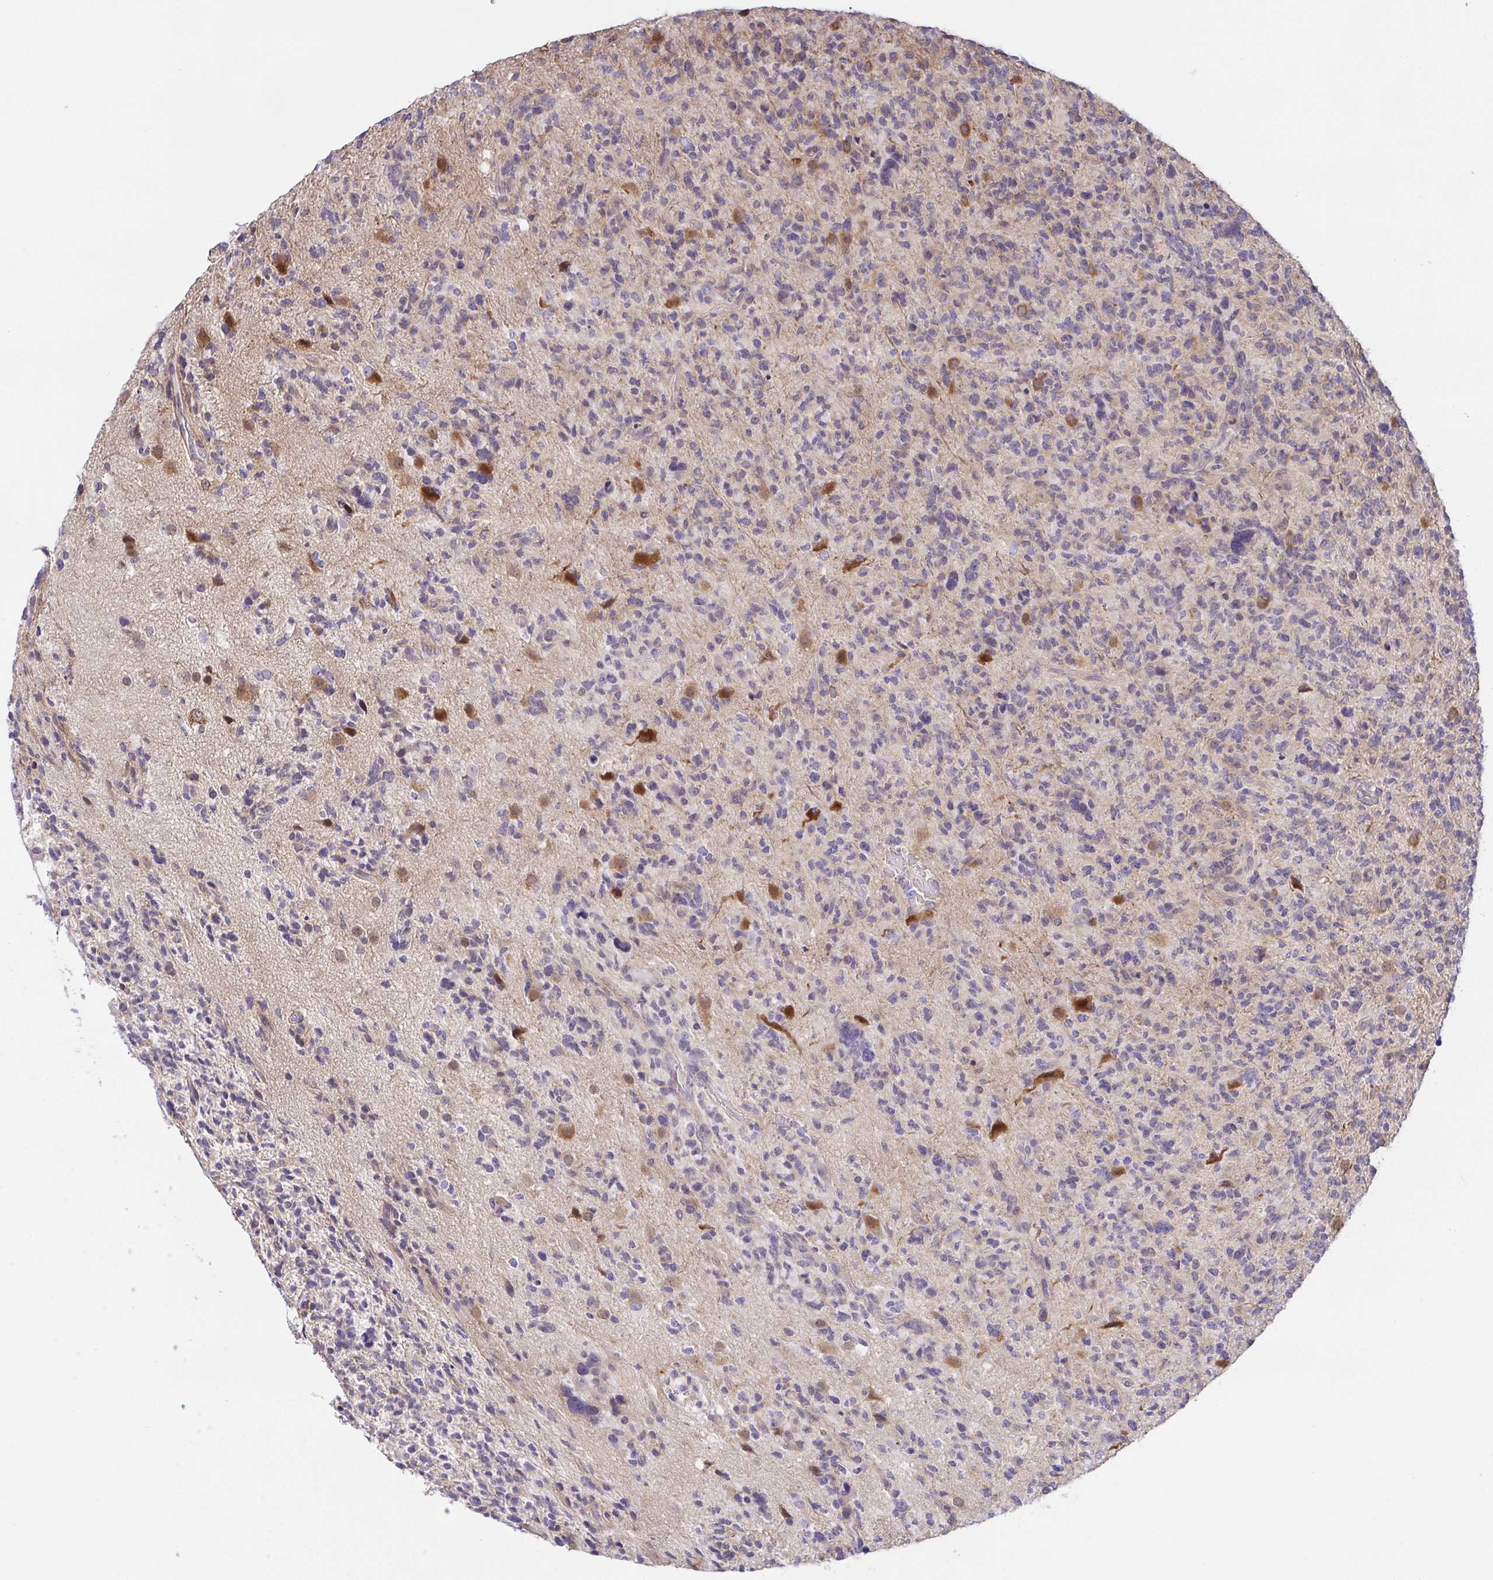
{"staining": {"intensity": "negative", "quantity": "none", "location": "none"}, "tissue": "glioma", "cell_type": "Tumor cells", "image_type": "cancer", "snomed": [{"axis": "morphology", "description": "Glioma, malignant, High grade"}, {"axis": "topography", "description": "Brain"}], "caption": "Immunohistochemical staining of malignant glioma (high-grade) exhibits no significant staining in tumor cells.", "gene": "PREPL", "patient": {"sex": "female", "age": 71}}